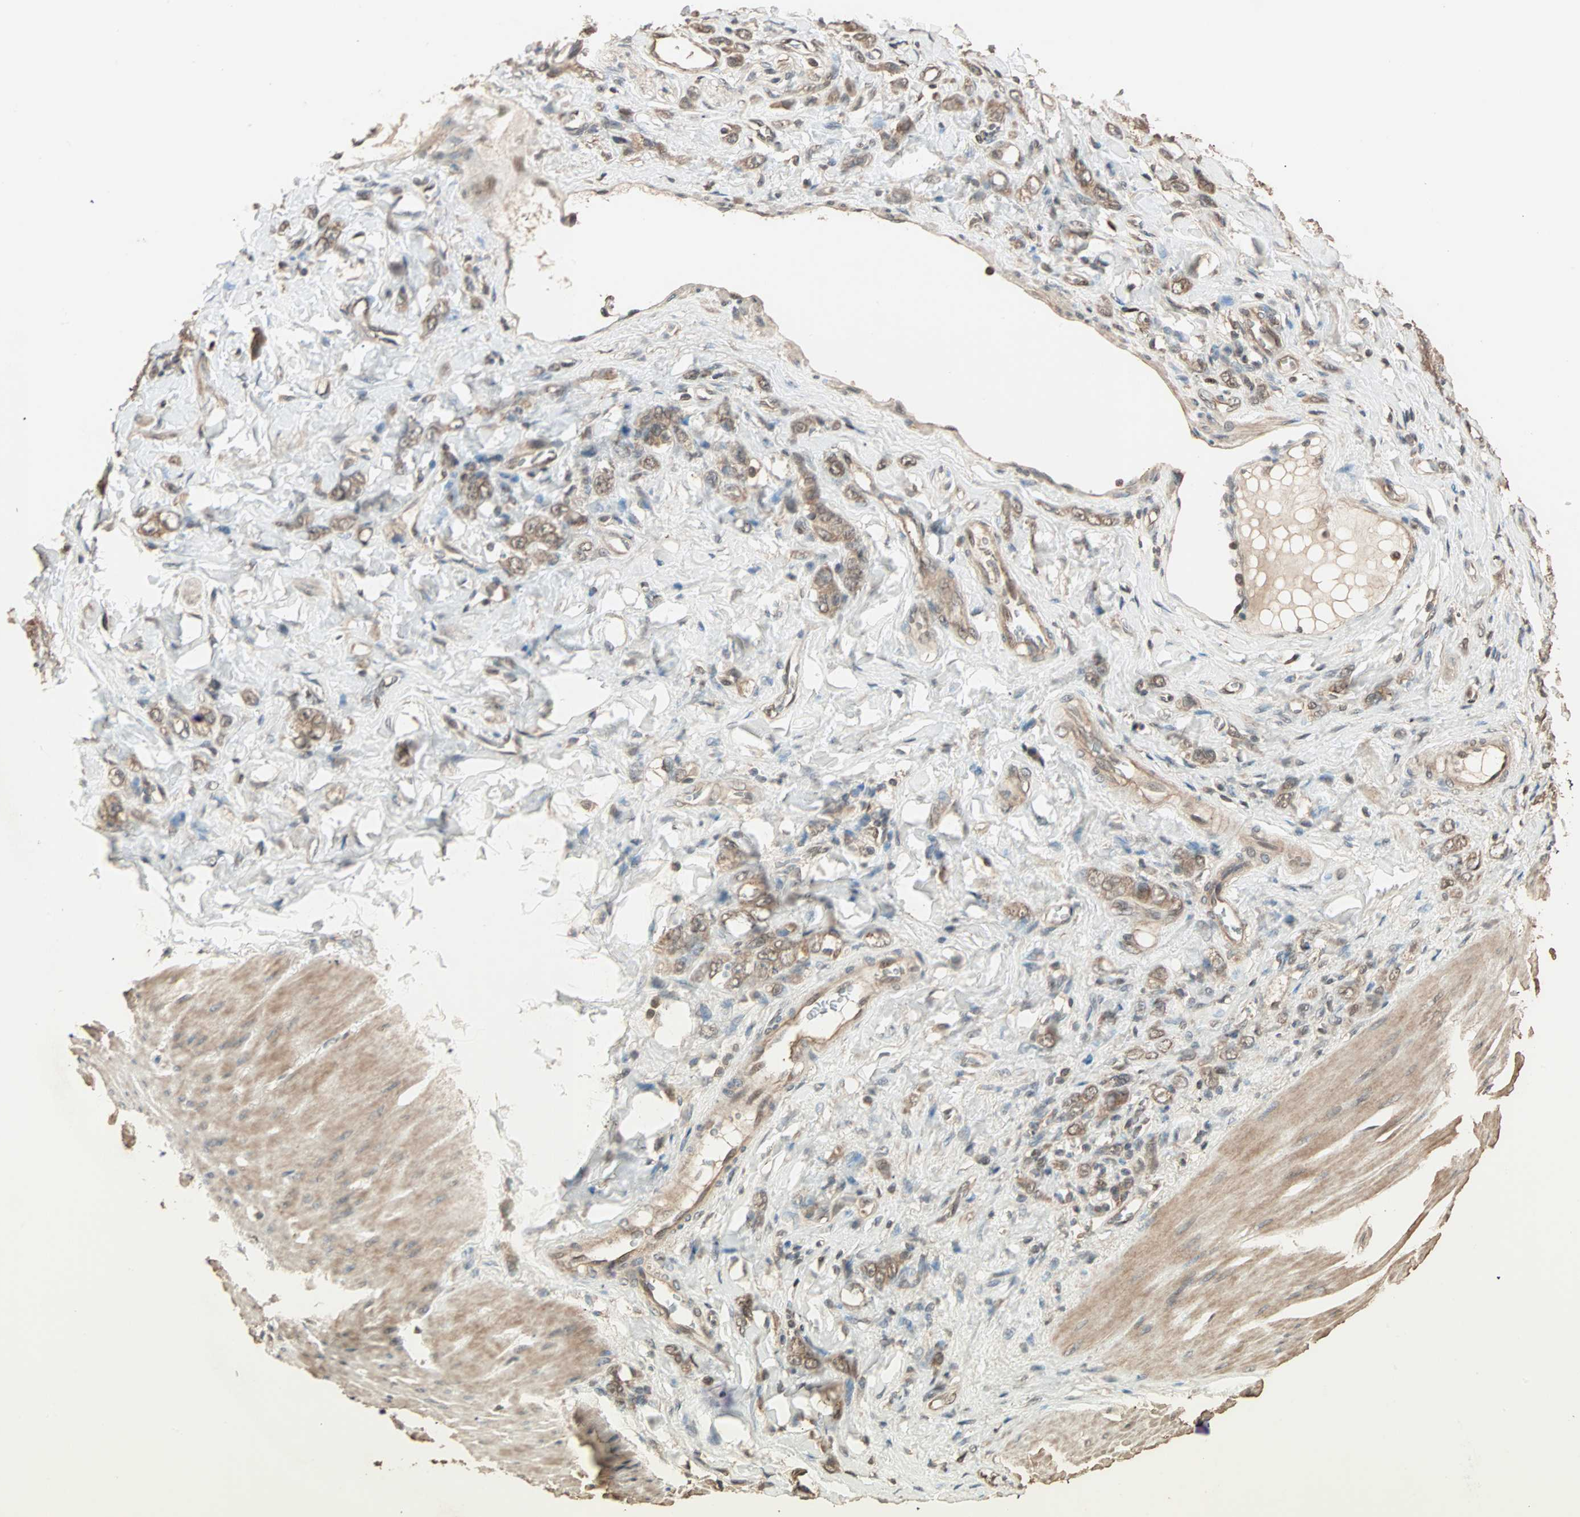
{"staining": {"intensity": "moderate", "quantity": ">75%", "location": "cytoplasmic/membranous,nuclear"}, "tissue": "stomach cancer", "cell_type": "Tumor cells", "image_type": "cancer", "snomed": [{"axis": "morphology", "description": "Adenocarcinoma, NOS"}, {"axis": "topography", "description": "Stomach"}], "caption": "Protein staining of adenocarcinoma (stomach) tissue shows moderate cytoplasmic/membranous and nuclear expression in approximately >75% of tumor cells.", "gene": "ZBTB33", "patient": {"sex": "male", "age": 82}}